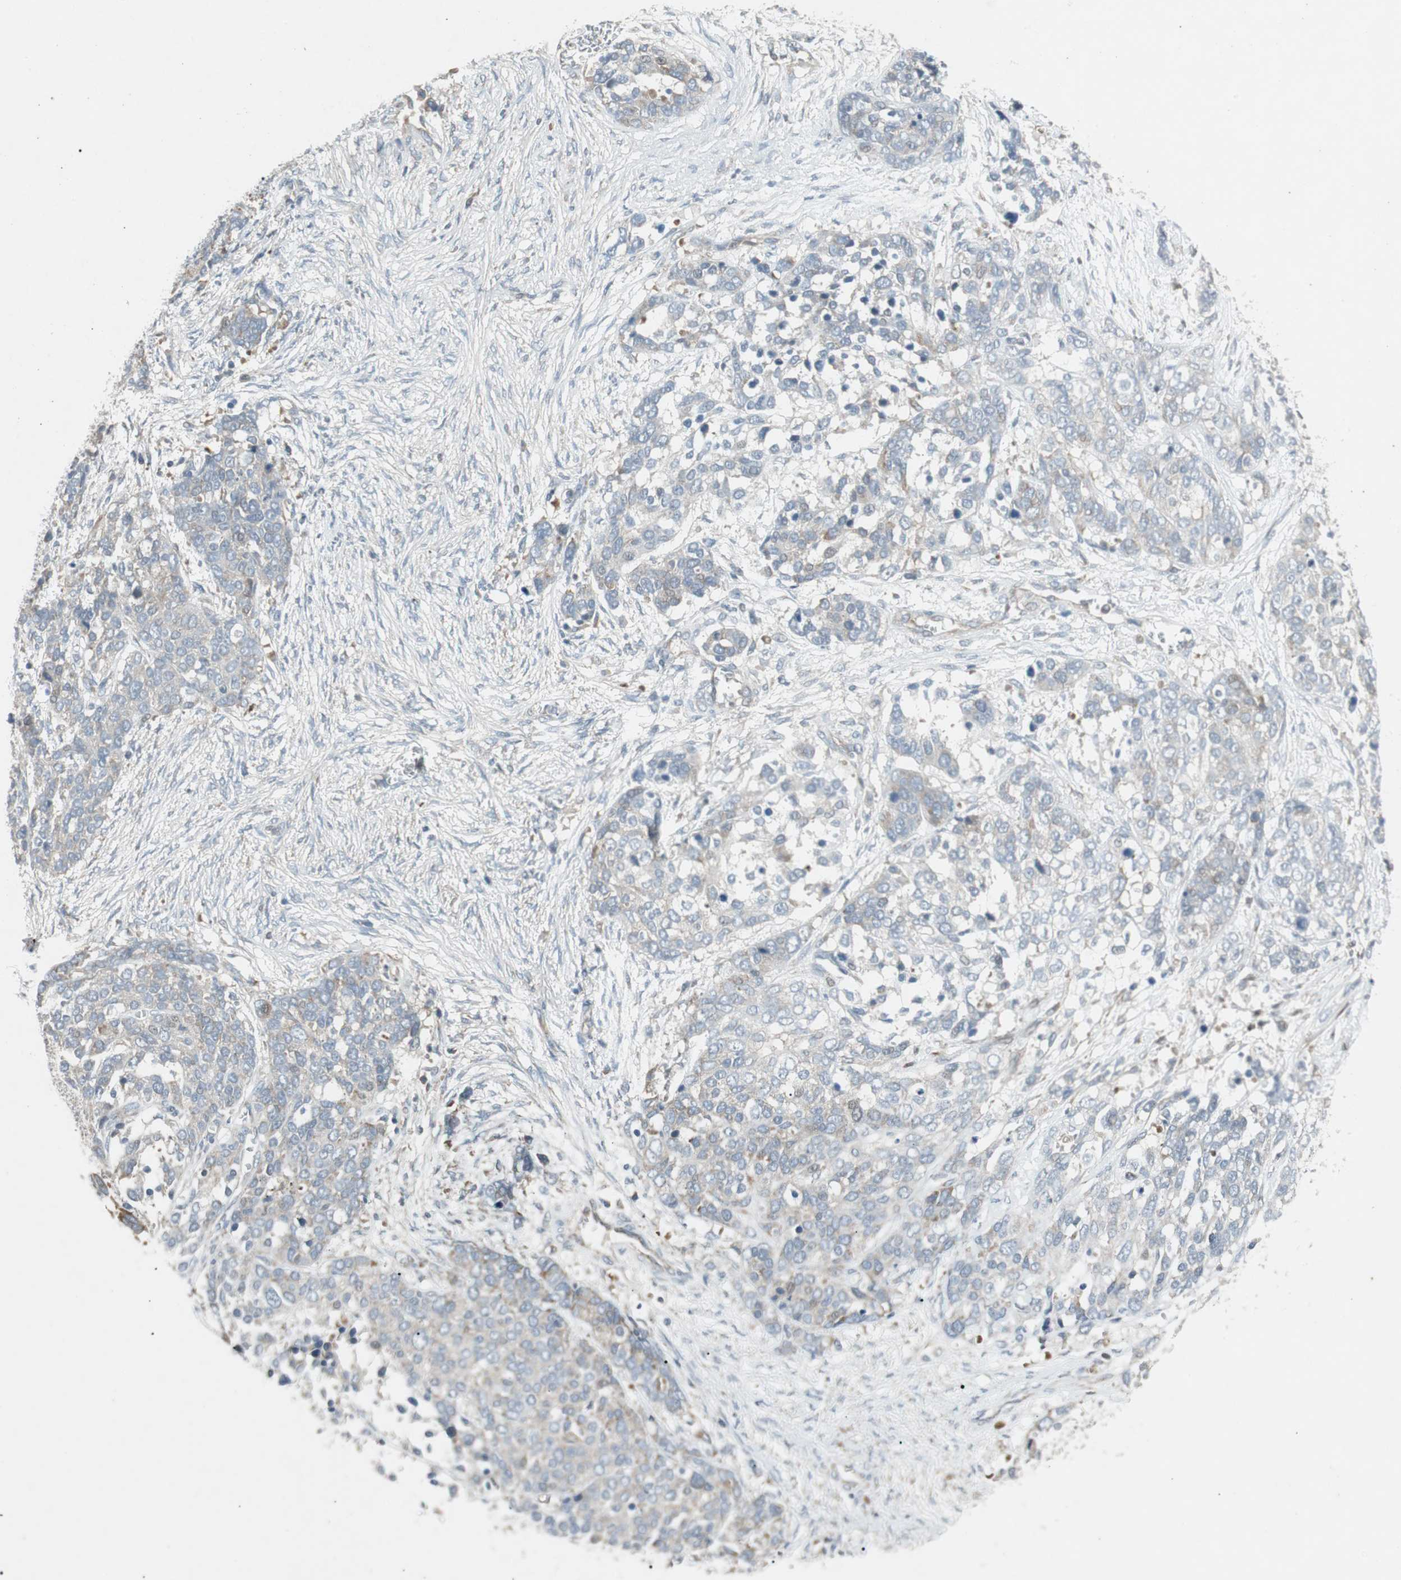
{"staining": {"intensity": "weak", "quantity": "25%-75%", "location": "cytoplasmic/membranous"}, "tissue": "ovarian cancer", "cell_type": "Tumor cells", "image_type": "cancer", "snomed": [{"axis": "morphology", "description": "Cystadenocarcinoma, serous, NOS"}, {"axis": "topography", "description": "Ovary"}], "caption": "An image of ovarian cancer stained for a protein demonstrates weak cytoplasmic/membranous brown staining in tumor cells.", "gene": "PANK2", "patient": {"sex": "female", "age": 44}}